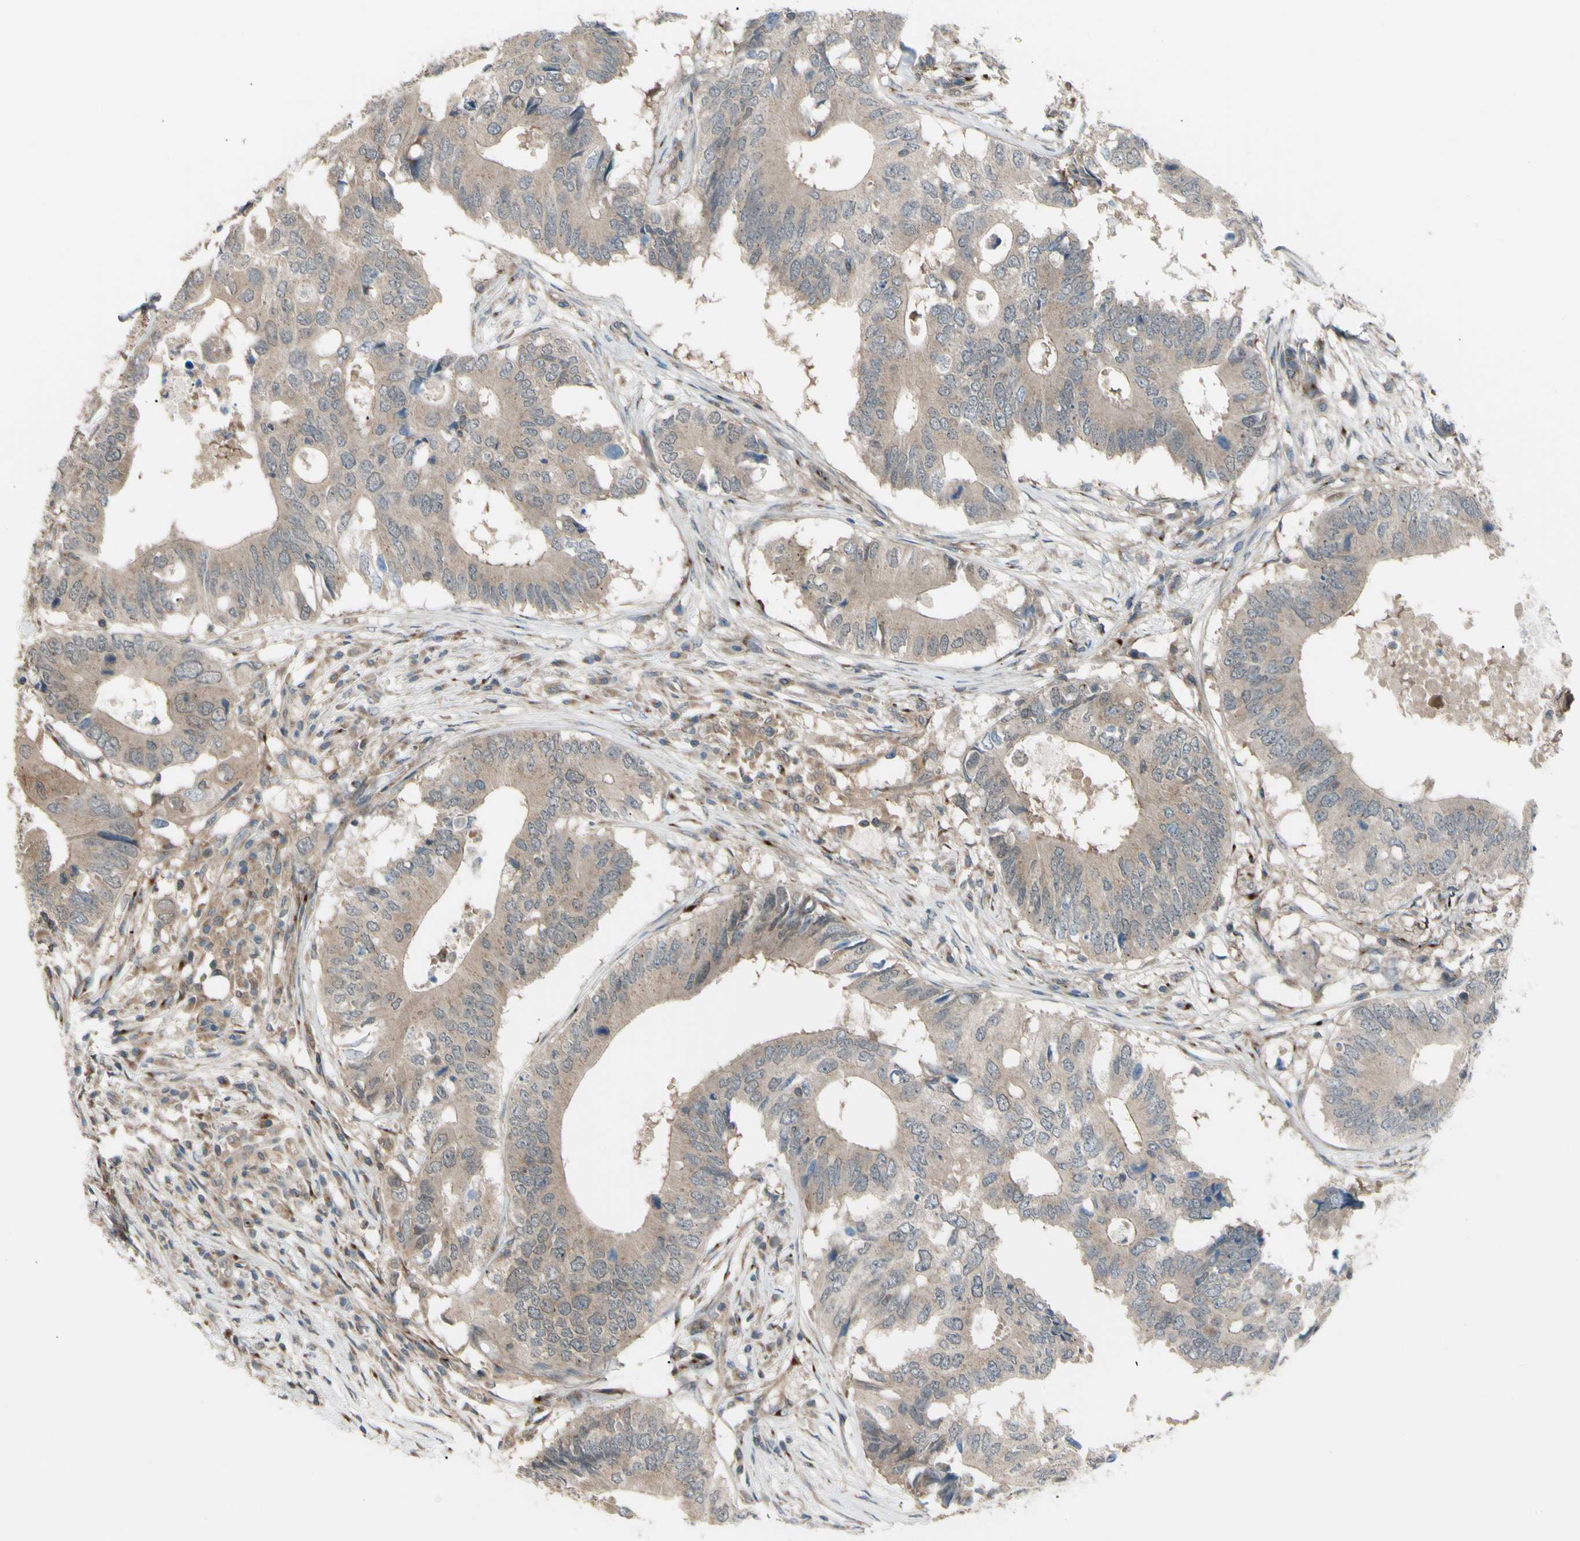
{"staining": {"intensity": "weak", "quantity": "25%-75%", "location": "cytoplasmic/membranous"}, "tissue": "colorectal cancer", "cell_type": "Tumor cells", "image_type": "cancer", "snomed": [{"axis": "morphology", "description": "Adenocarcinoma, NOS"}, {"axis": "topography", "description": "Colon"}], "caption": "Tumor cells demonstrate weak cytoplasmic/membranous staining in approximately 25%-75% of cells in colorectal adenocarcinoma. The protein is stained brown, and the nuclei are stained in blue (DAB IHC with brightfield microscopy, high magnification).", "gene": "FLII", "patient": {"sex": "male", "age": 71}}